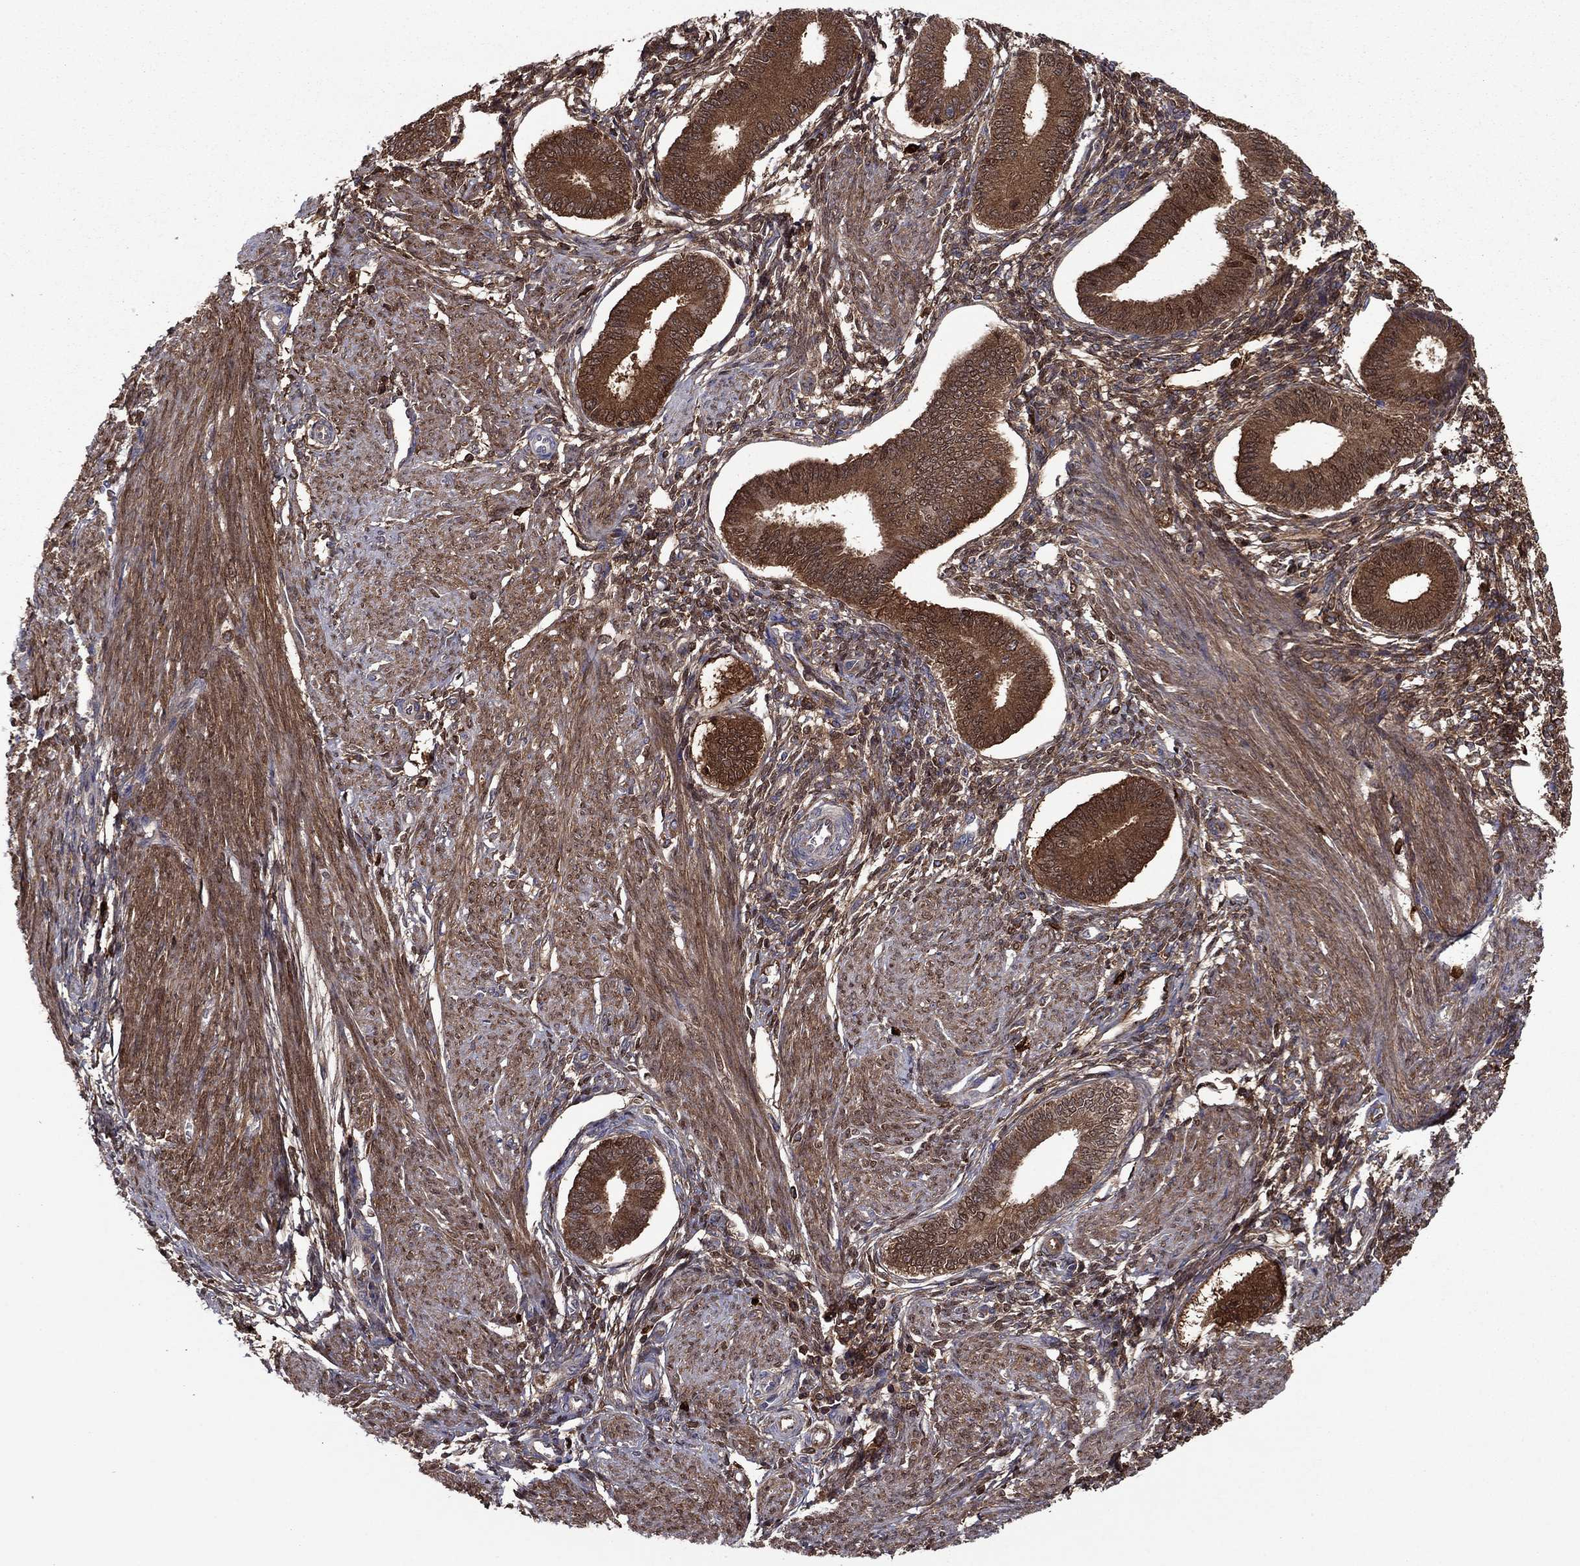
{"staining": {"intensity": "moderate", "quantity": "<25%", "location": "cytoplasmic/membranous"}, "tissue": "endometrium", "cell_type": "Cells in endometrial stroma", "image_type": "normal", "snomed": [{"axis": "morphology", "description": "Normal tissue, NOS"}, {"axis": "topography", "description": "Endometrium"}], "caption": "Endometrium was stained to show a protein in brown. There is low levels of moderate cytoplasmic/membranous expression in approximately <25% of cells in endometrial stroma. (IHC, brightfield microscopy, high magnification).", "gene": "HPX", "patient": {"sex": "female", "age": 39}}